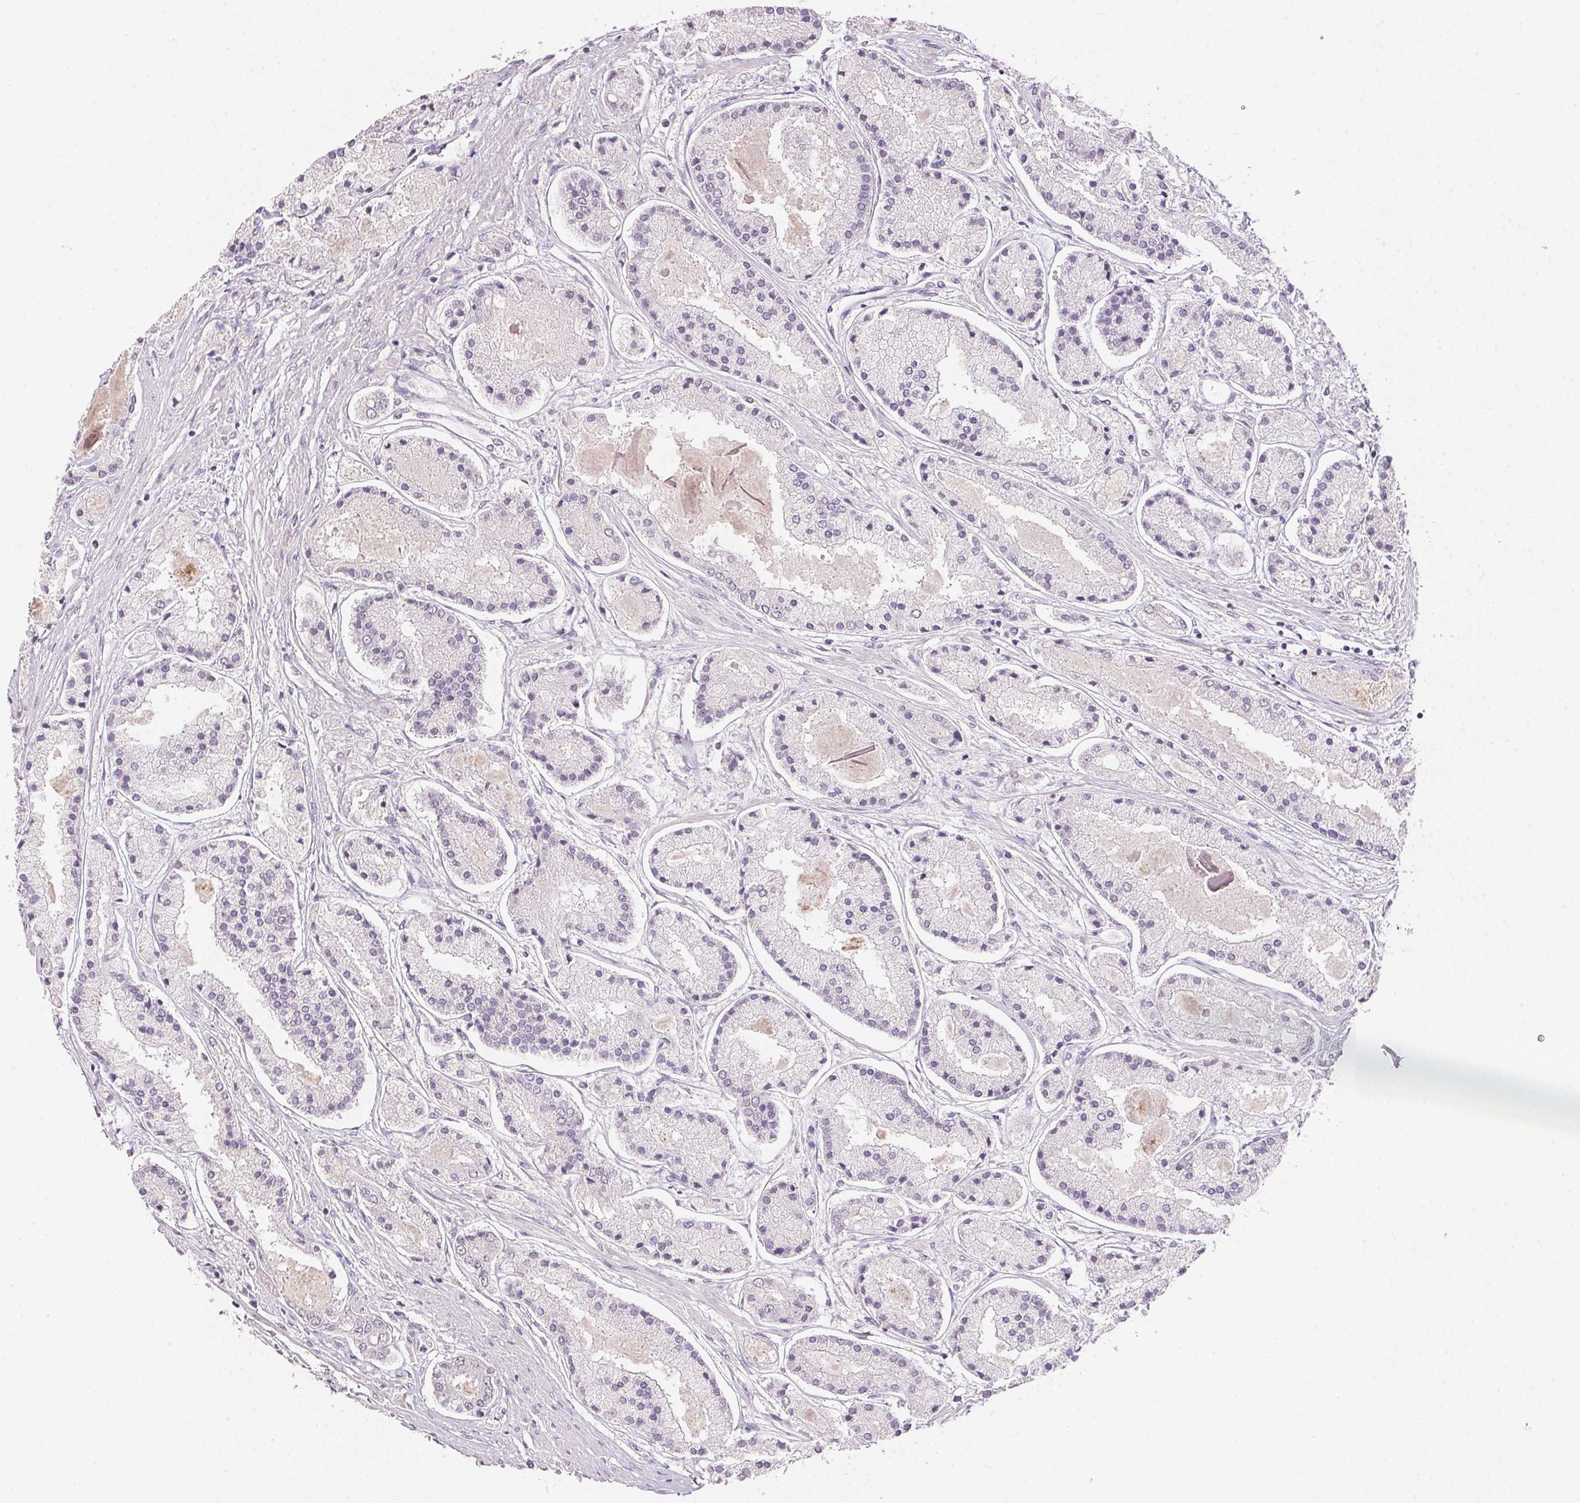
{"staining": {"intensity": "negative", "quantity": "none", "location": "none"}, "tissue": "prostate cancer", "cell_type": "Tumor cells", "image_type": "cancer", "snomed": [{"axis": "morphology", "description": "Adenocarcinoma, High grade"}, {"axis": "topography", "description": "Prostate"}], "caption": "Protein analysis of prostate cancer (high-grade adenocarcinoma) exhibits no significant positivity in tumor cells.", "gene": "POLR3G", "patient": {"sex": "male", "age": 67}}